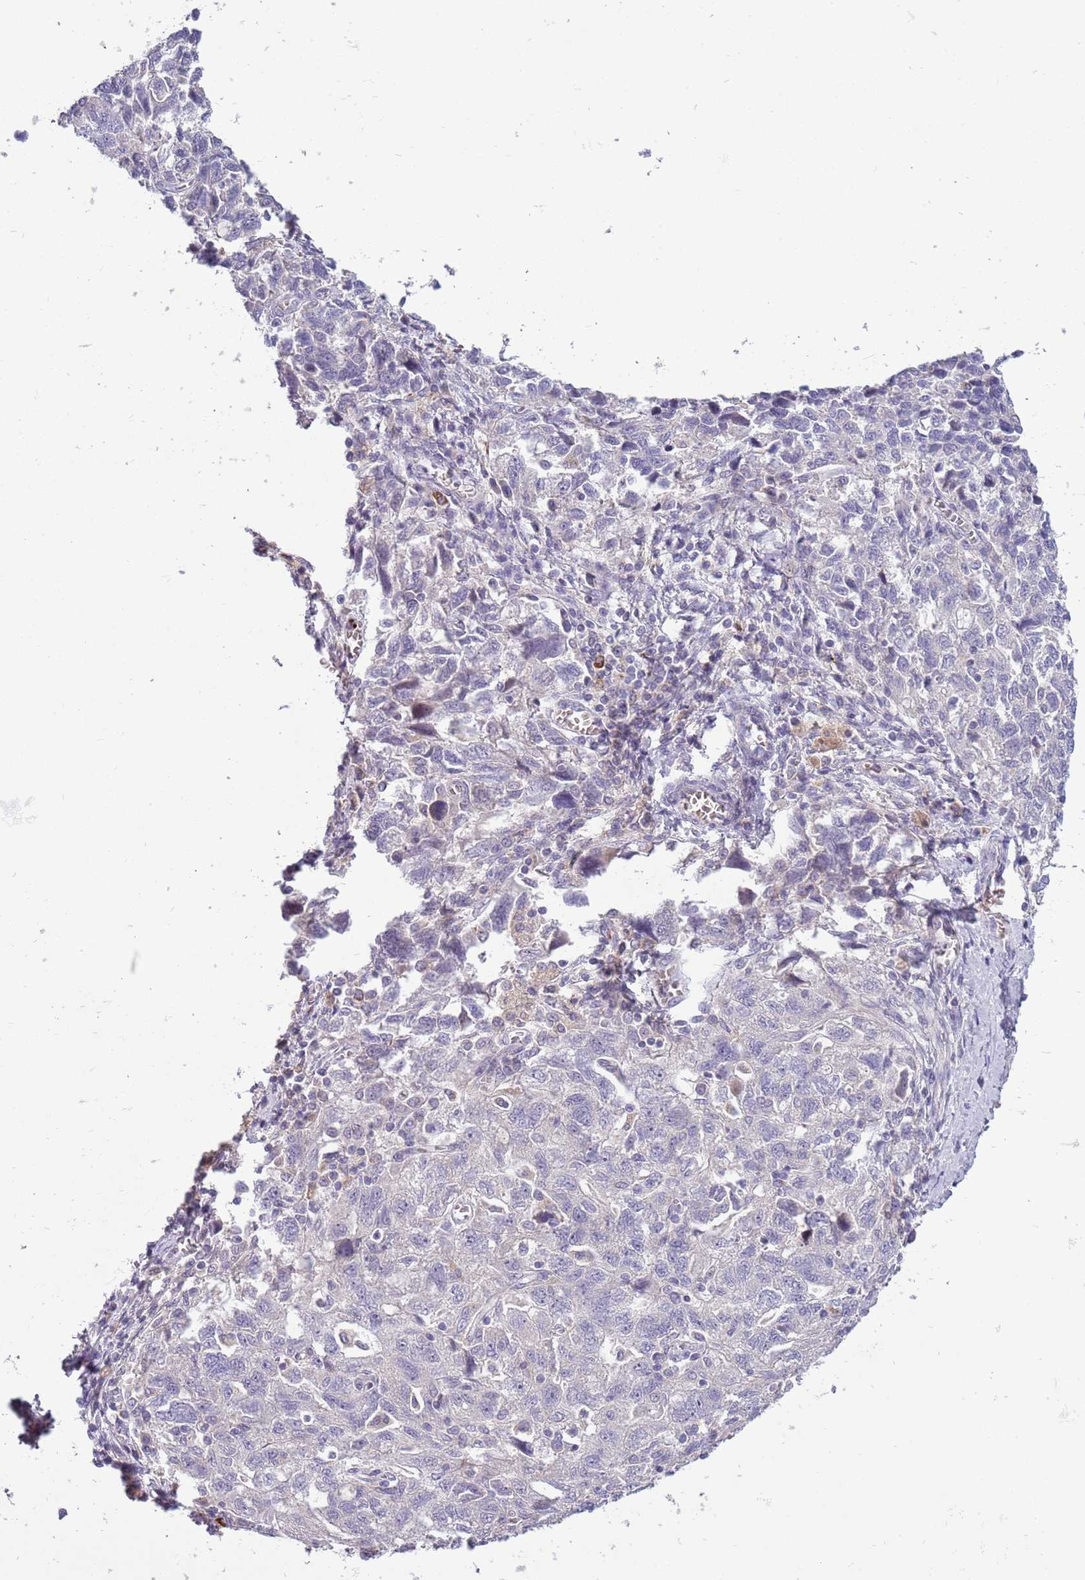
{"staining": {"intensity": "negative", "quantity": "none", "location": "none"}, "tissue": "ovarian cancer", "cell_type": "Tumor cells", "image_type": "cancer", "snomed": [{"axis": "morphology", "description": "Carcinoma, NOS"}, {"axis": "morphology", "description": "Cystadenocarcinoma, serous, NOS"}, {"axis": "topography", "description": "Ovary"}], "caption": "Immunohistochemistry photomicrograph of human ovarian carcinoma stained for a protein (brown), which reveals no staining in tumor cells. The staining is performed using DAB (3,3'-diaminobenzidine) brown chromogen with nuclei counter-stained in using hematoxylin.", "gene": "SCAMP5", "patient": {"sex": "female", "age": 69}}